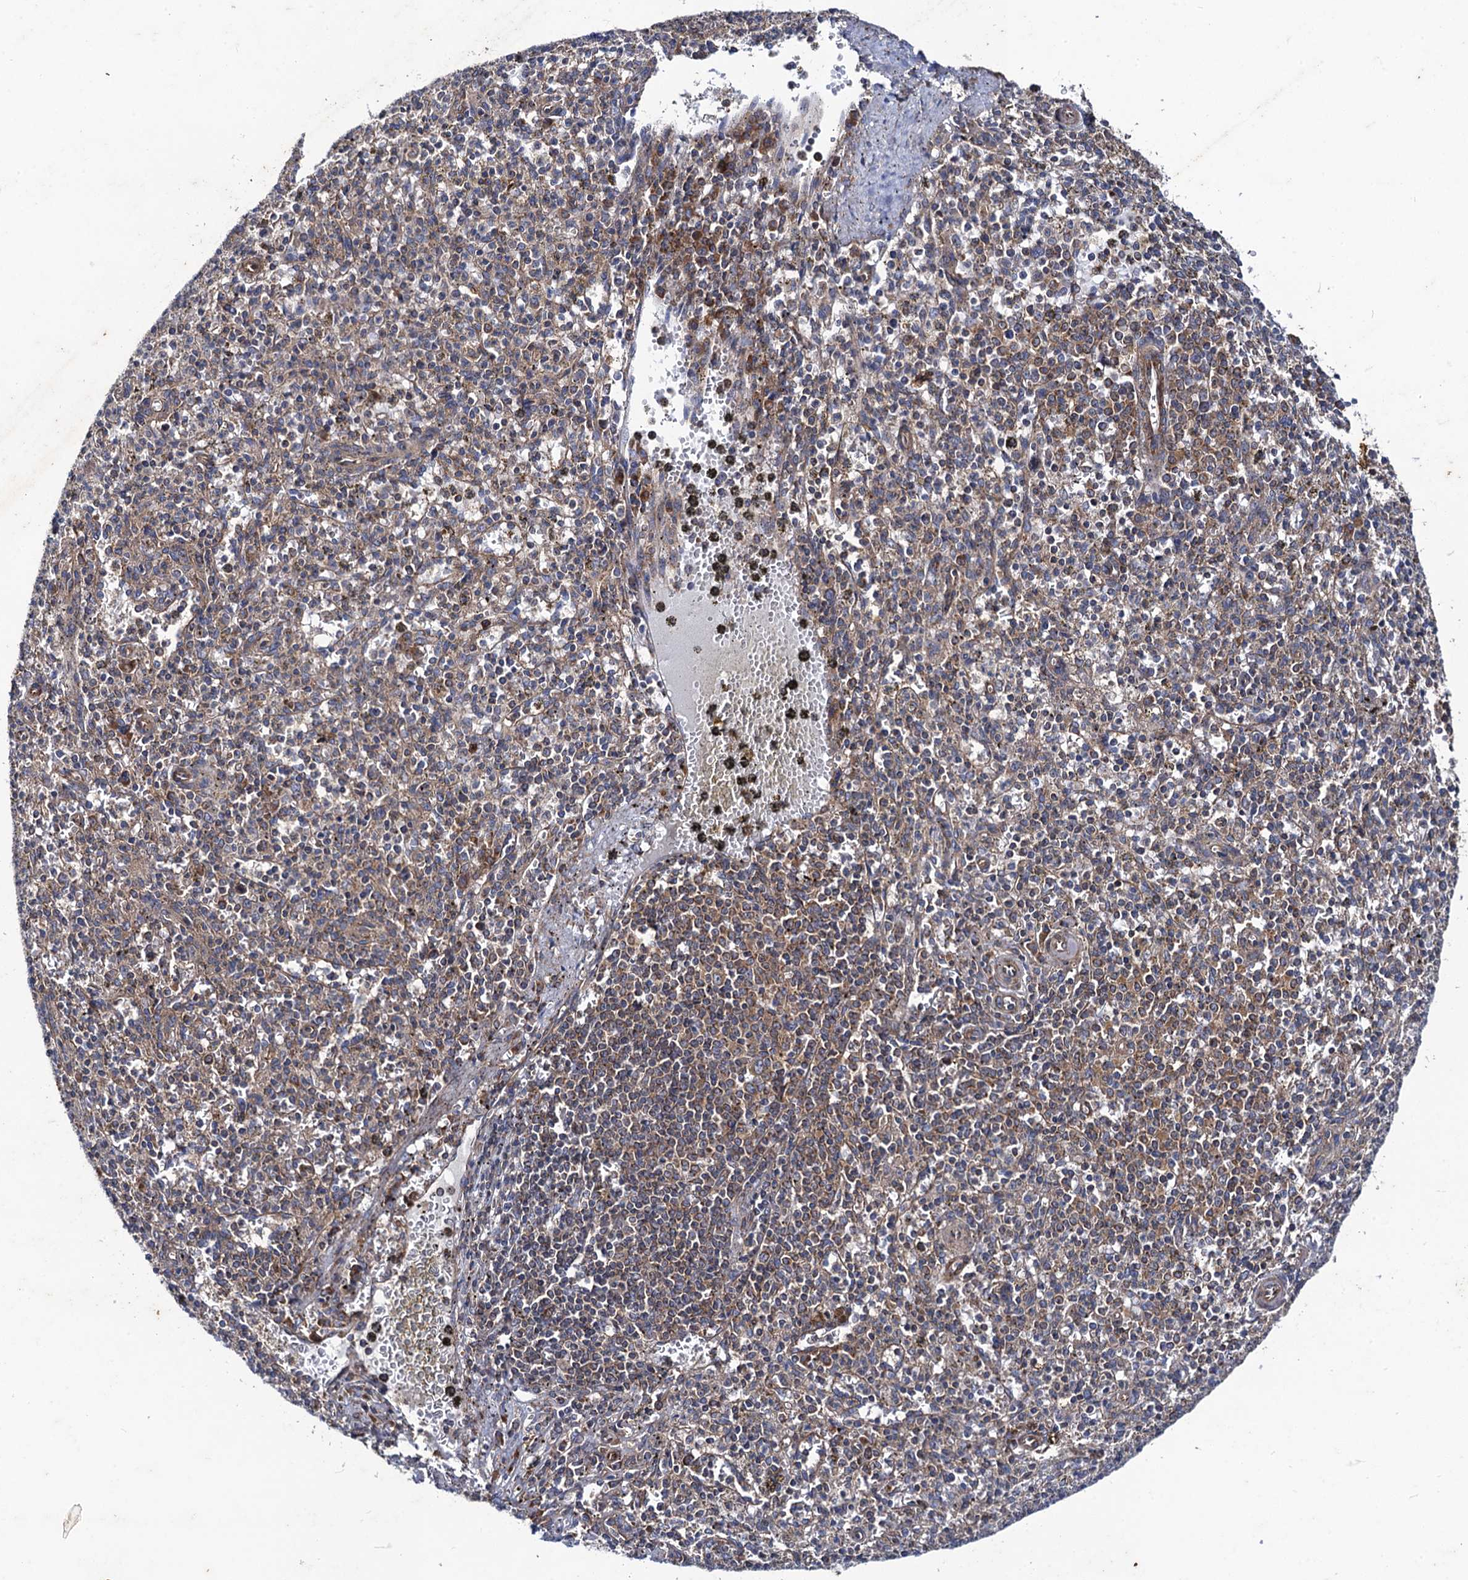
{"staining": {"intensity": "moderate", "quantity": "<25%", "location": "cytoplasmic/membranous"}, "tissue": "spleen", "cell_type": "Cells in red pulp", "image_type": "normal", "snomed": [{"axis": "morphology", "description": "Normal tissue, NOS"}, {"axis": "topography", "description": "Spleen"}], "caption": "IHC histopathology image of unremarkable human spleen stained for a protein (brown), which displays low levels of moderate cytoplasmic/membranous expression in about <25% of cells in red pulp.", "gene": "DYDC1", "patient": {"sex": "male", "age": 72}}